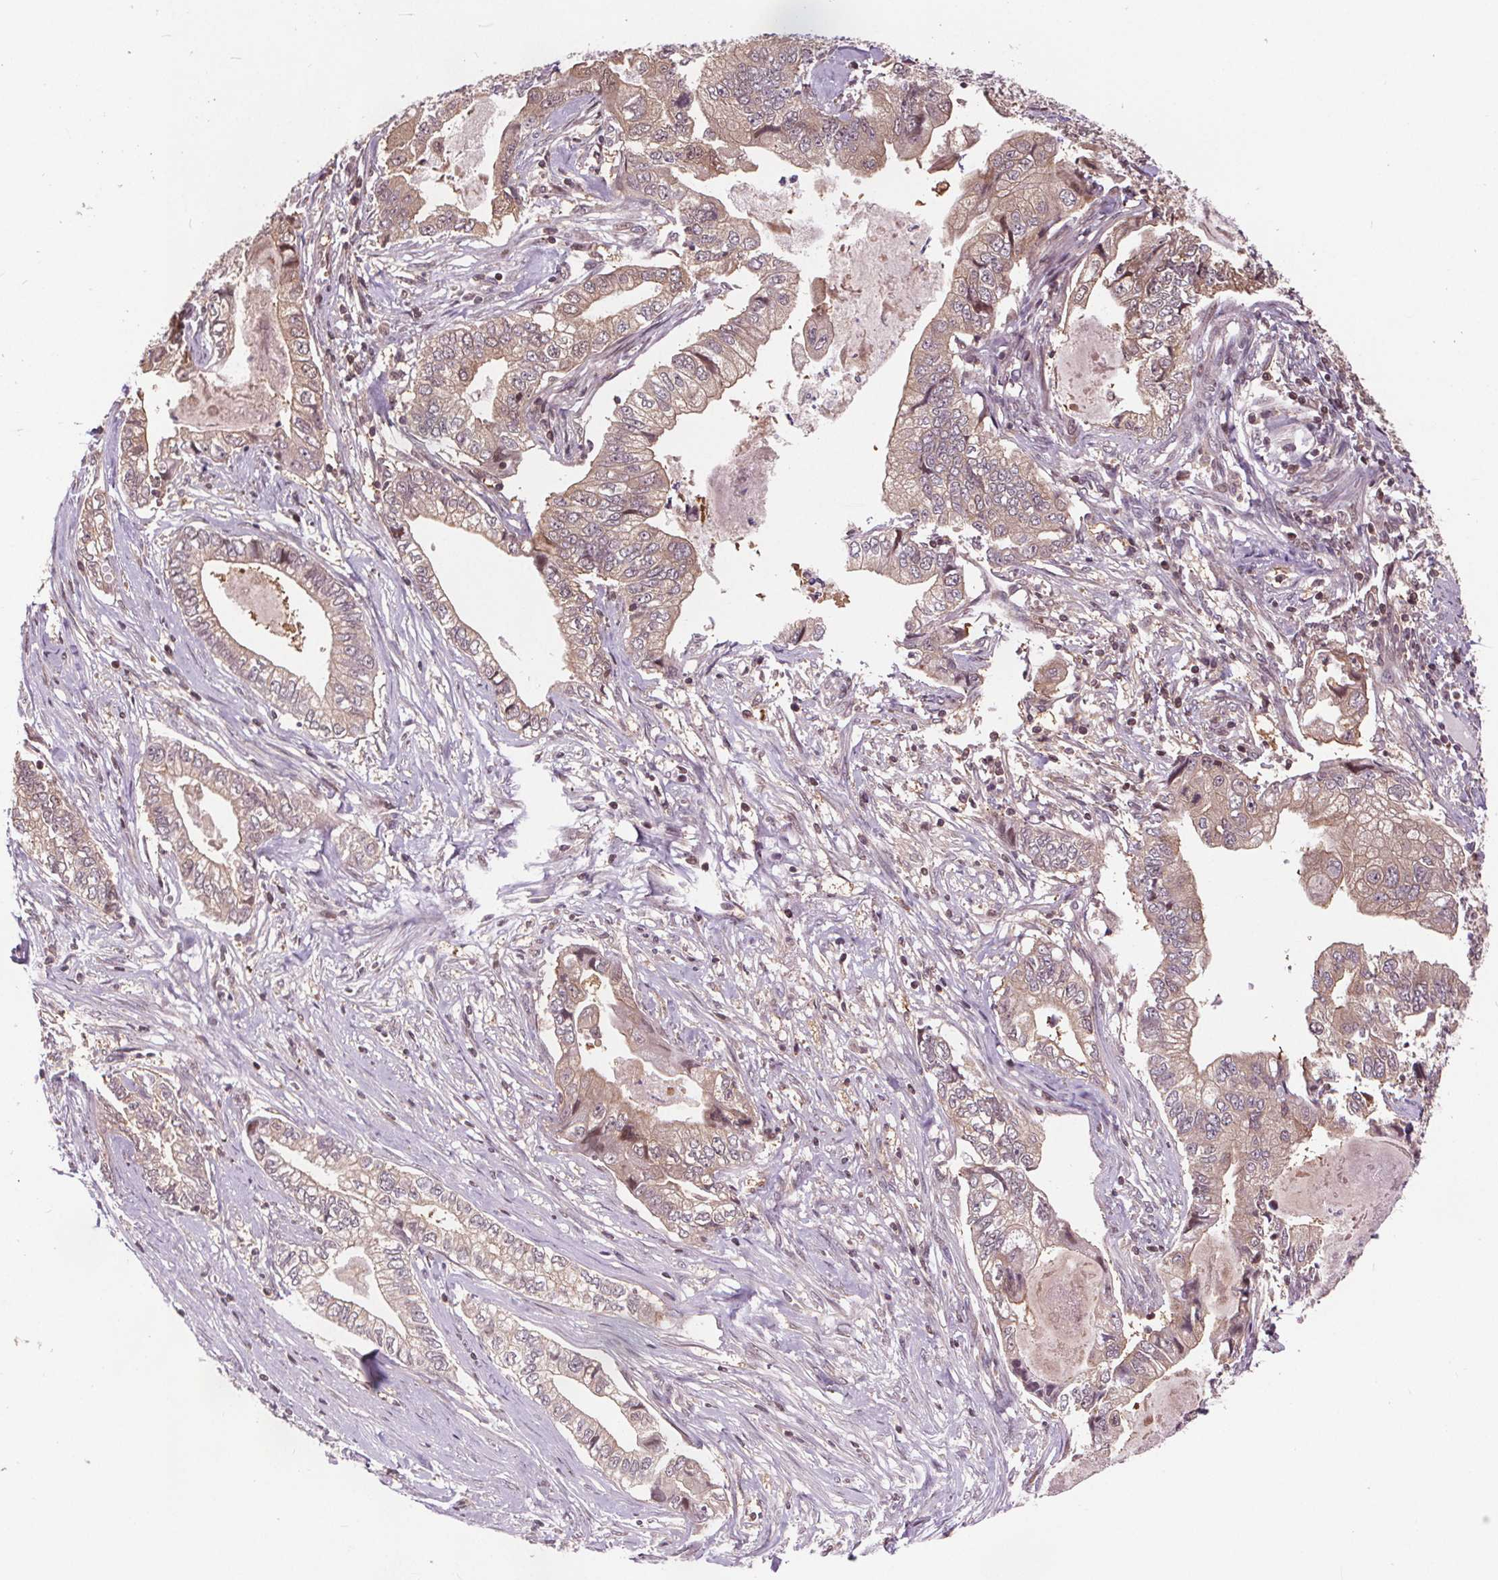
{"staining": {"intensity": "weak", "quantity": "25%-75%", "location": "cytoplasmic/membranous"}, "tissue": "stomach cancer", "cell_type": "Tumor cells", "image_type": "cancer", "snomed": [{"axis": "morphology", "description": "Adenocarcinoma, NOS"}, {"axis": "topography", "description": "Pancreas"}, {"axis": "topography", "description": "Stomach, upper"}], "caption": "Stomach adenocarcinoma stained with DAB immunohistochemistry shows low levels of weak cytoplasmic/membranous expression in approximately 25%-75% of tumor cells.", "gene": "HIF1AN", "patient": {"sex": "male", "age": 77}}